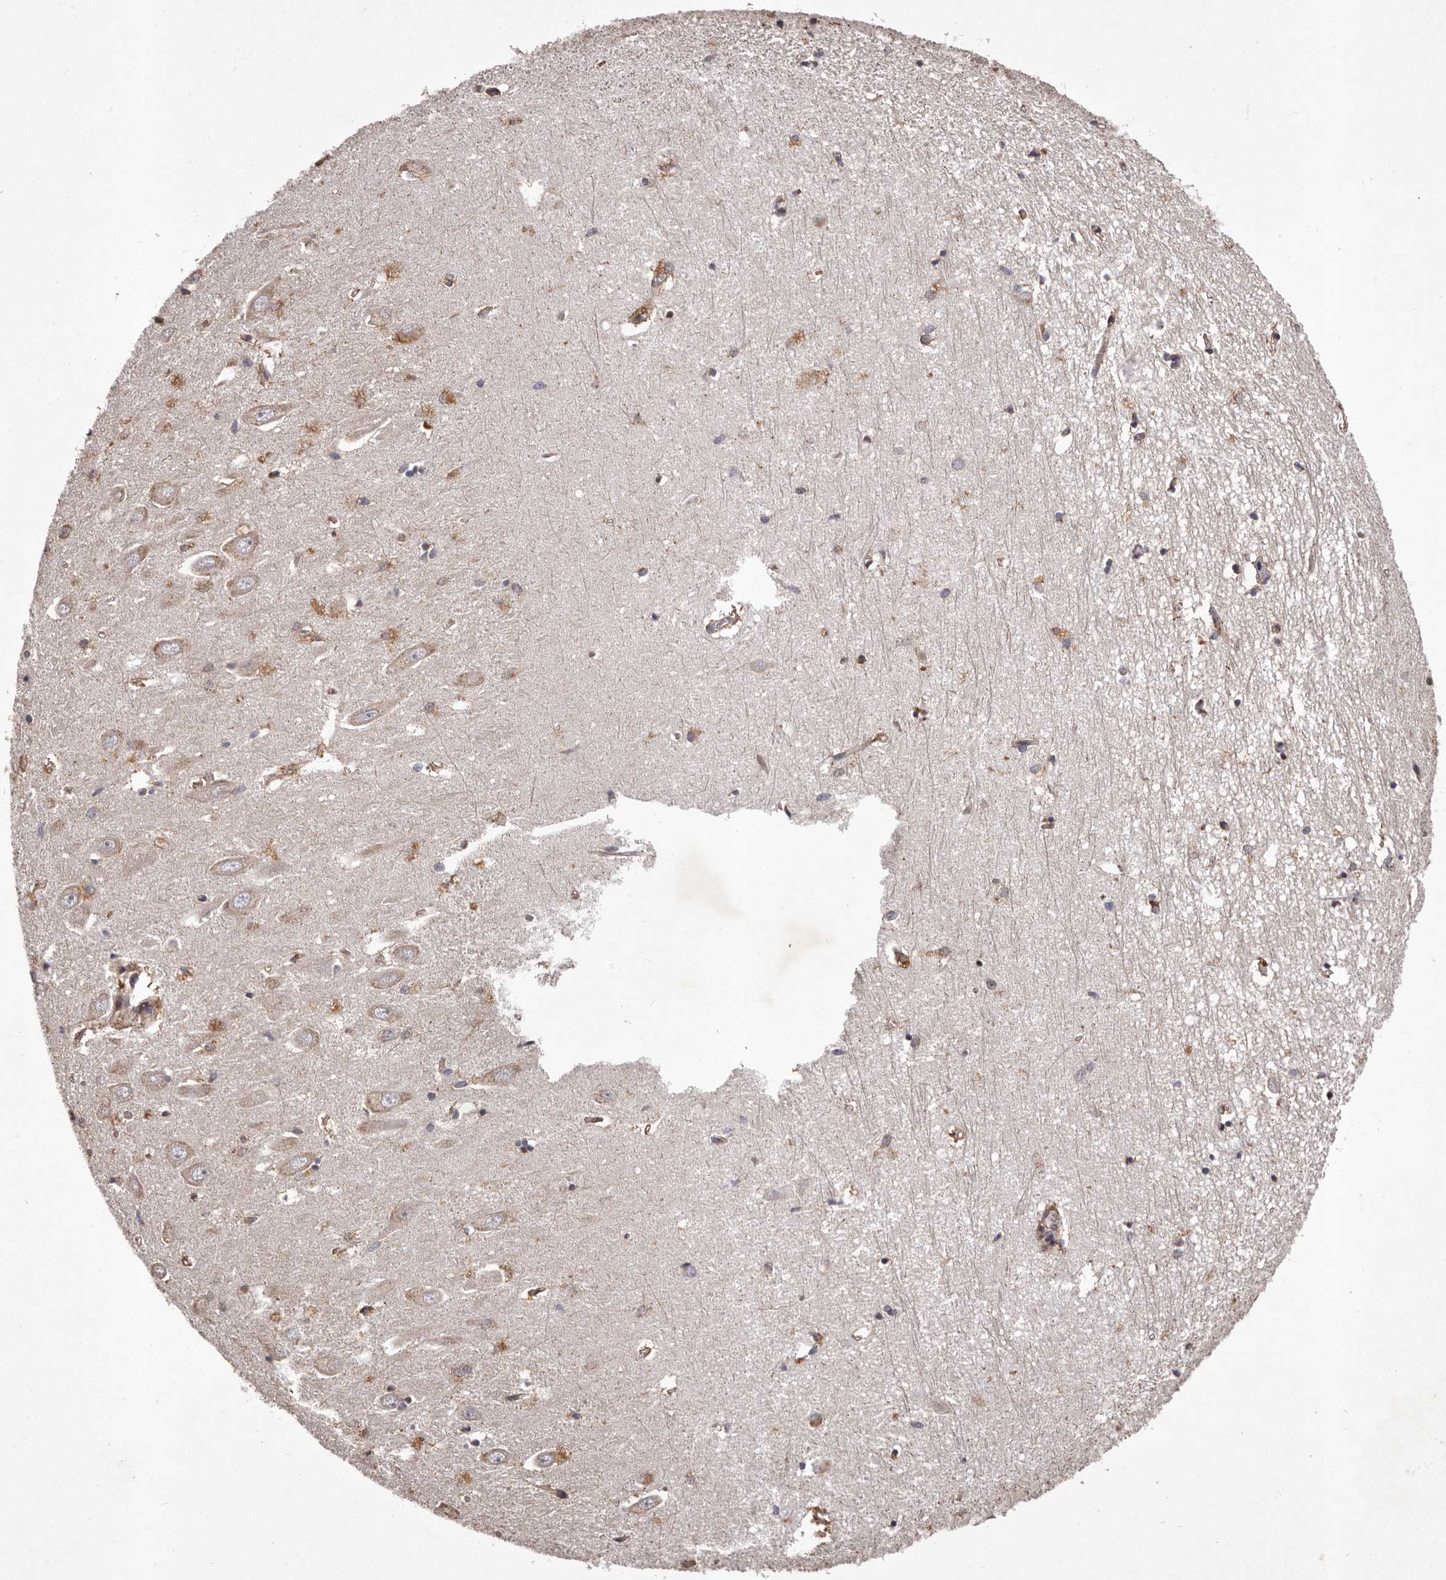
{"staining": {"intensity": "moderate", "quantity": "<25%", "location": "cytoplasmic/membranous"}, "tissue": "hippocampus", "cell_type": "Glial cells", "image_type": "normal", "snomed": [{"axis": "morphology", "description": "Normal tissue, NOS"}, {"axis": "topography", "description": "Hippocampus"}], "caption": "This is a histology image of IHC staining of unremarkable hippocampus, which shows moderate positivity in the cytoplasmic/membranous of glial cells.", "gene": "GADD45B", "patient": {"sex": "female", "age": 64}}